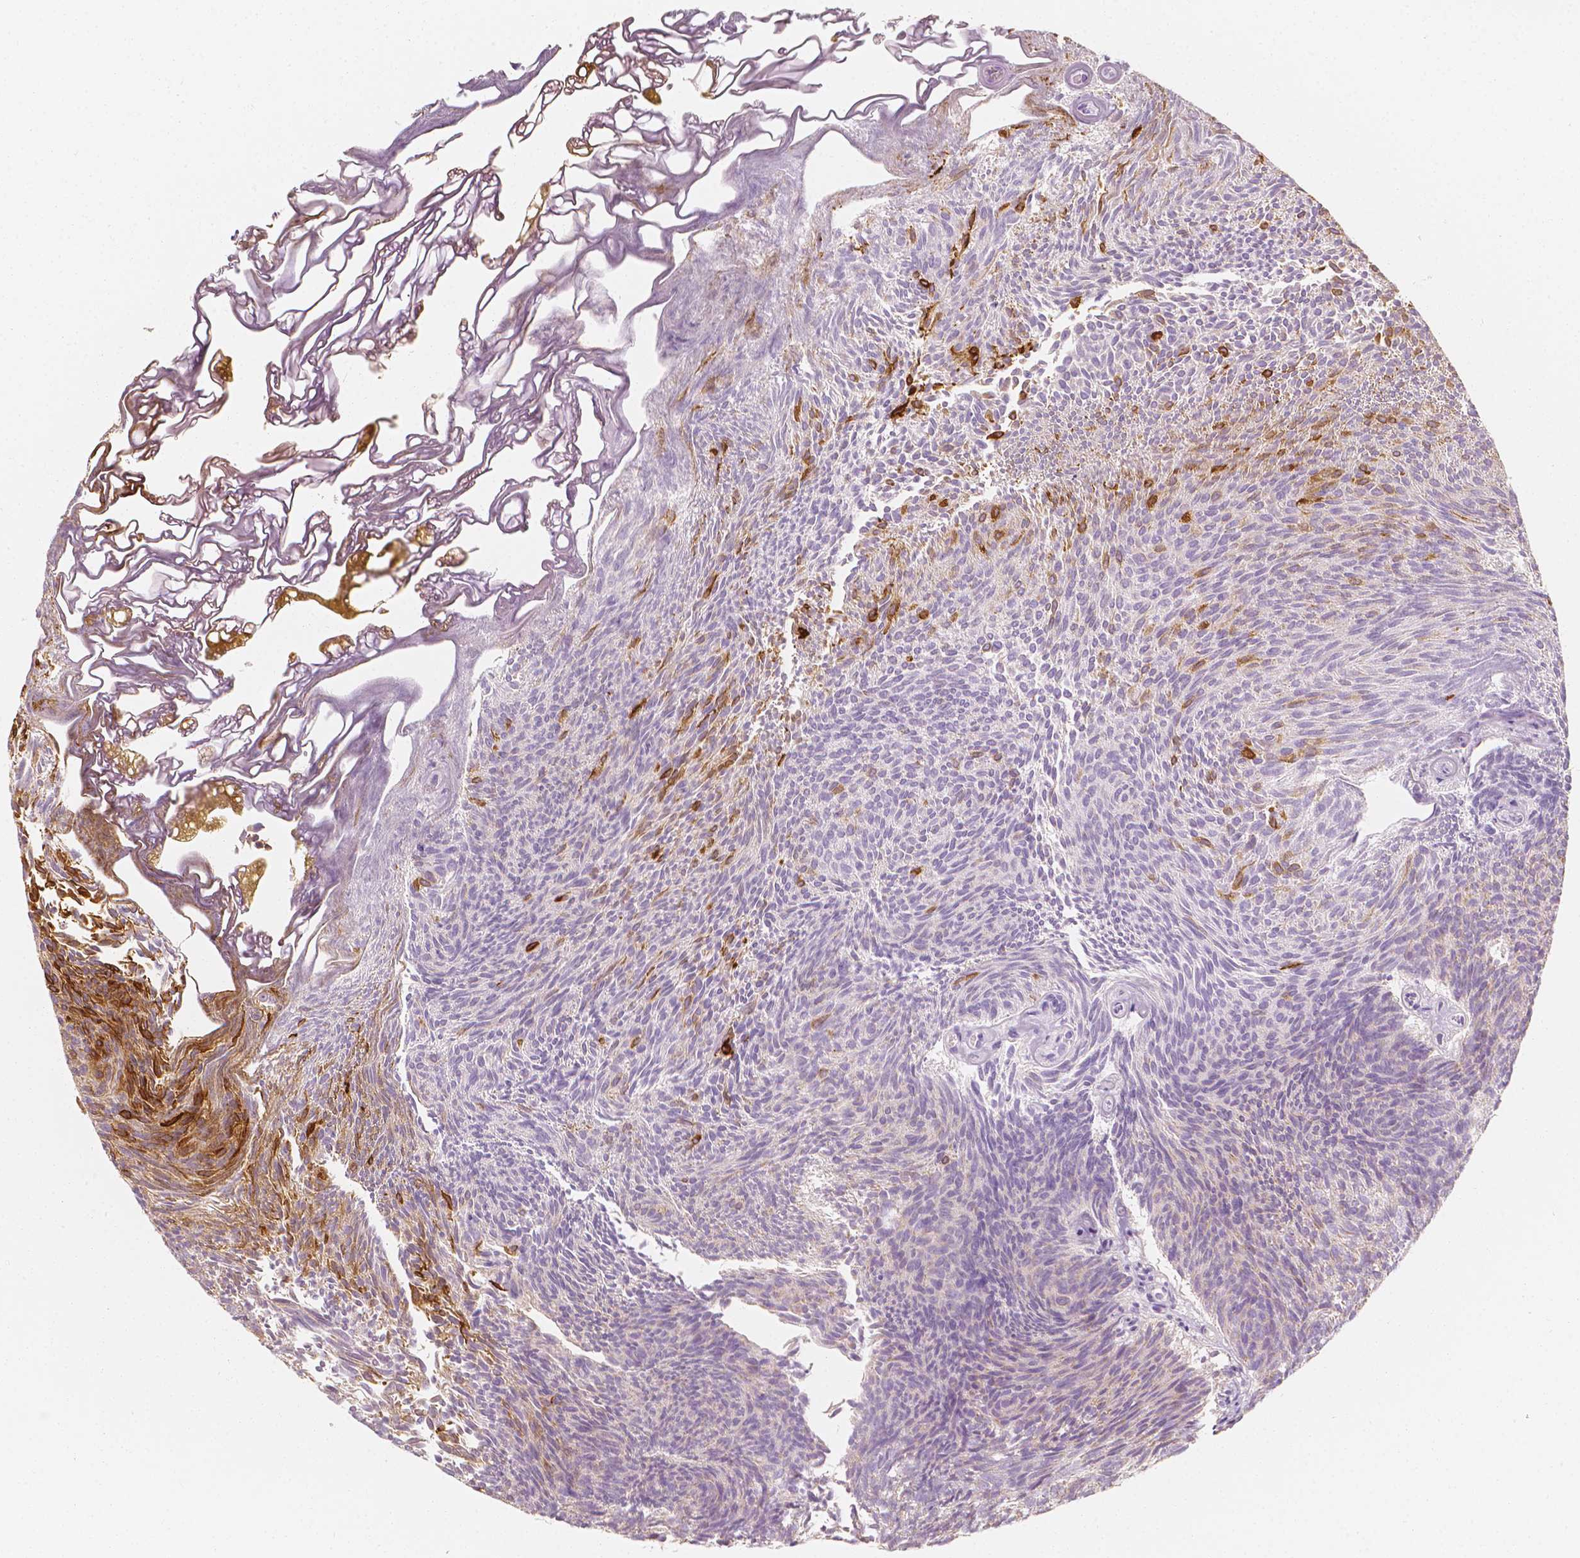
{"staining": {"intensity": "moderate", "quantity": "25%-75%", "location": "cytoplasmic/membranous"}, "tissue": "urothelial cancer", "cell_type": "Tumor cells", "image_type": "cancer", "snomed": [{"axis": "morphology", "description": "Urothelial carcinoma, Low grade"}, {"axis": "topography", "description": "Urinary bladder"}], "caption": "Urothelial cancer stained with DAB immunohistochemistry (IHC) displays medium levels of moderate cytoplasmic/membranous expression in approximately 25%-75% of tumor cells. (Brightfield microscopy of DAB IHC at high magnification).", "gene": "SHPK", "patient": {"sex": "male", "age": 77}}